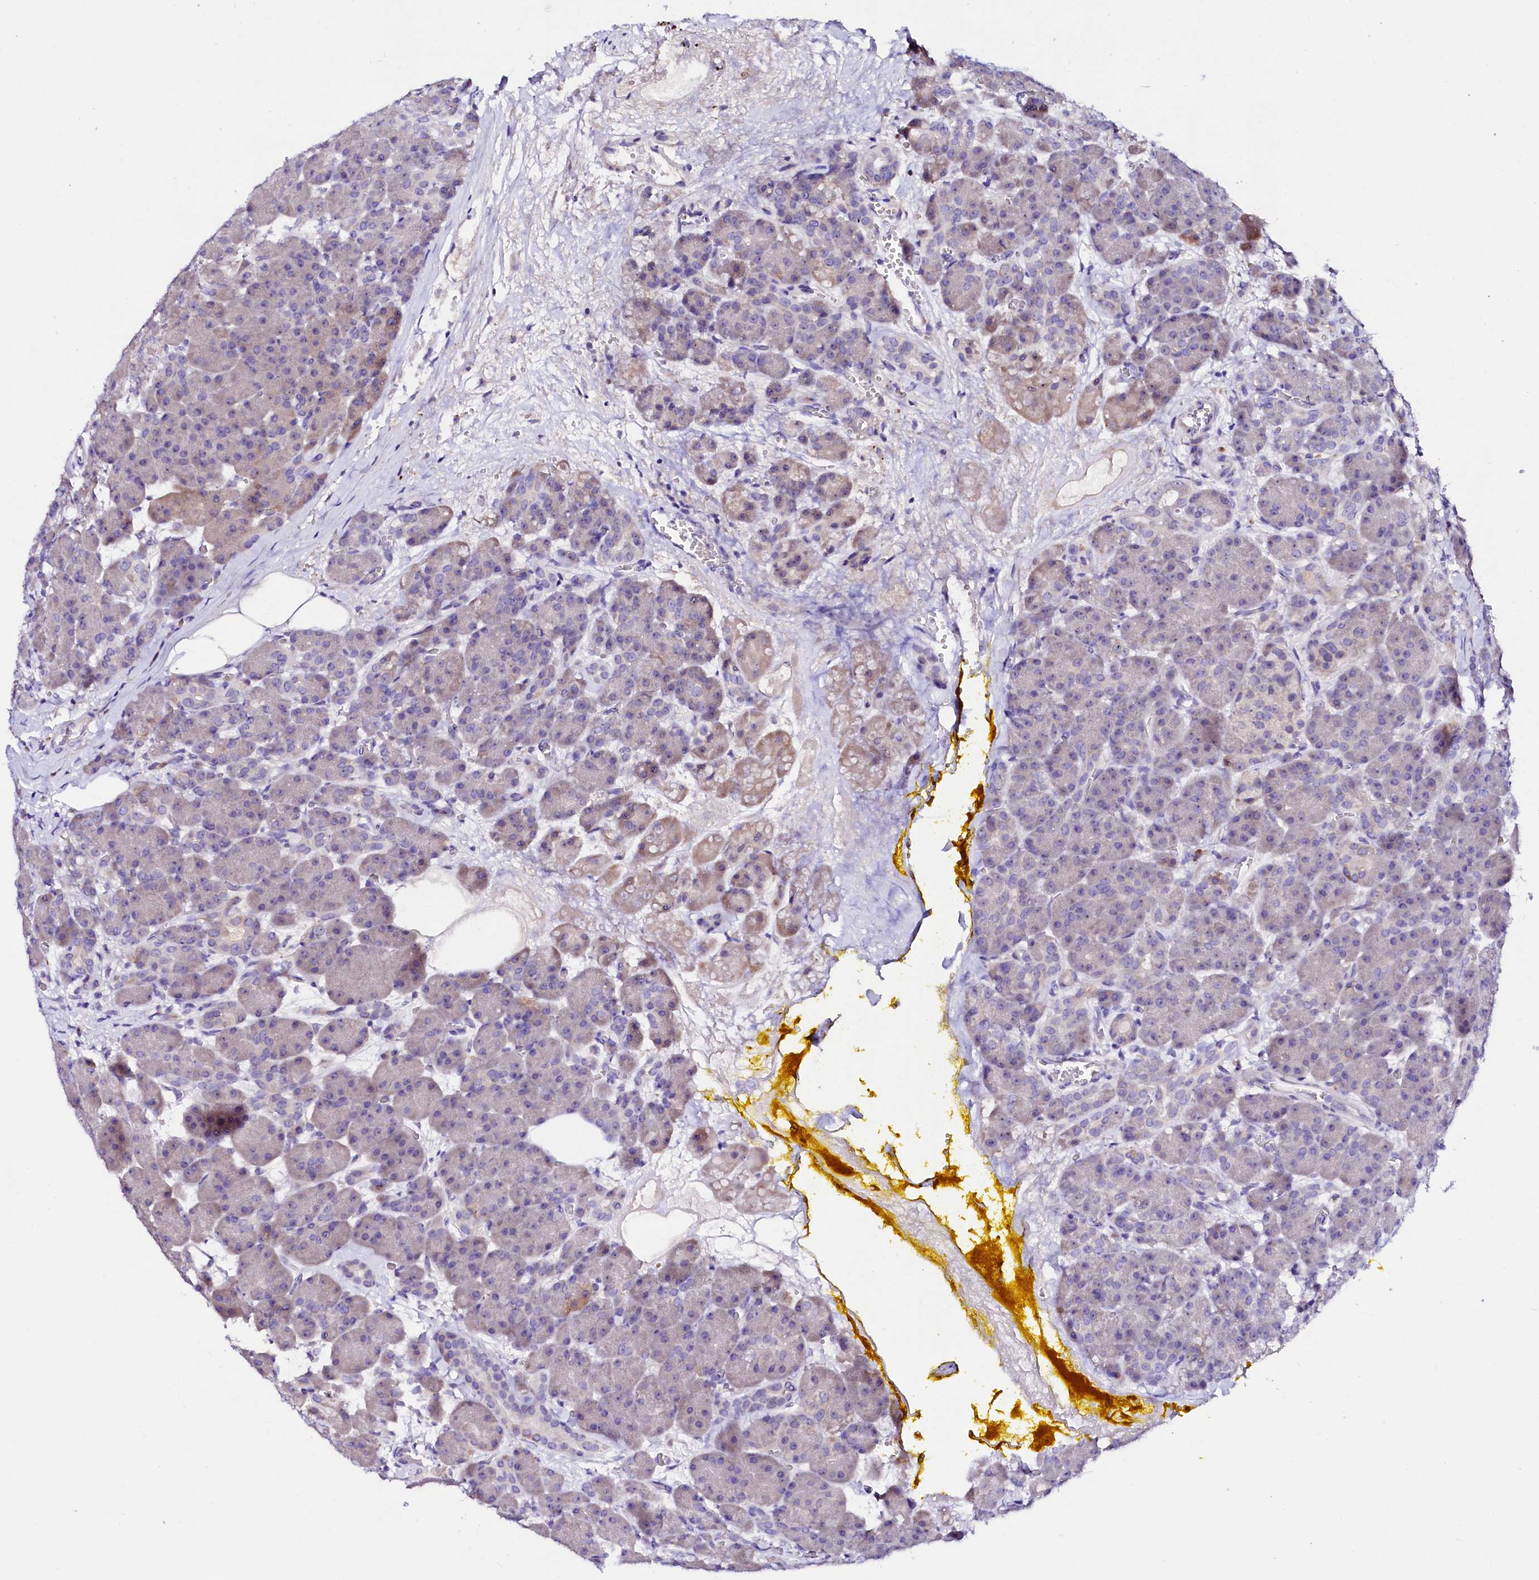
{"staining": {"intensity": "strong", "quantity": "<25%", "location": "cytoplasmic/membranous"}, "tissue": "pancreas", "cell_type": "Exocrine glandular cells", "image_type": "normal", "snomed": [{"axis": "morphology", "description": "Normal tissue, NOS"}, {"axis": "topography", "description": "Pancreas"}], "caption": "Immunohistochemical staining of normal pancreas exhibits medium levels of strong cytoplasmic/membranous staining in about <25% of exocrine glandular cells.", "gene": "BTBD16", "patient": {"sex": "male", "age": 63}}